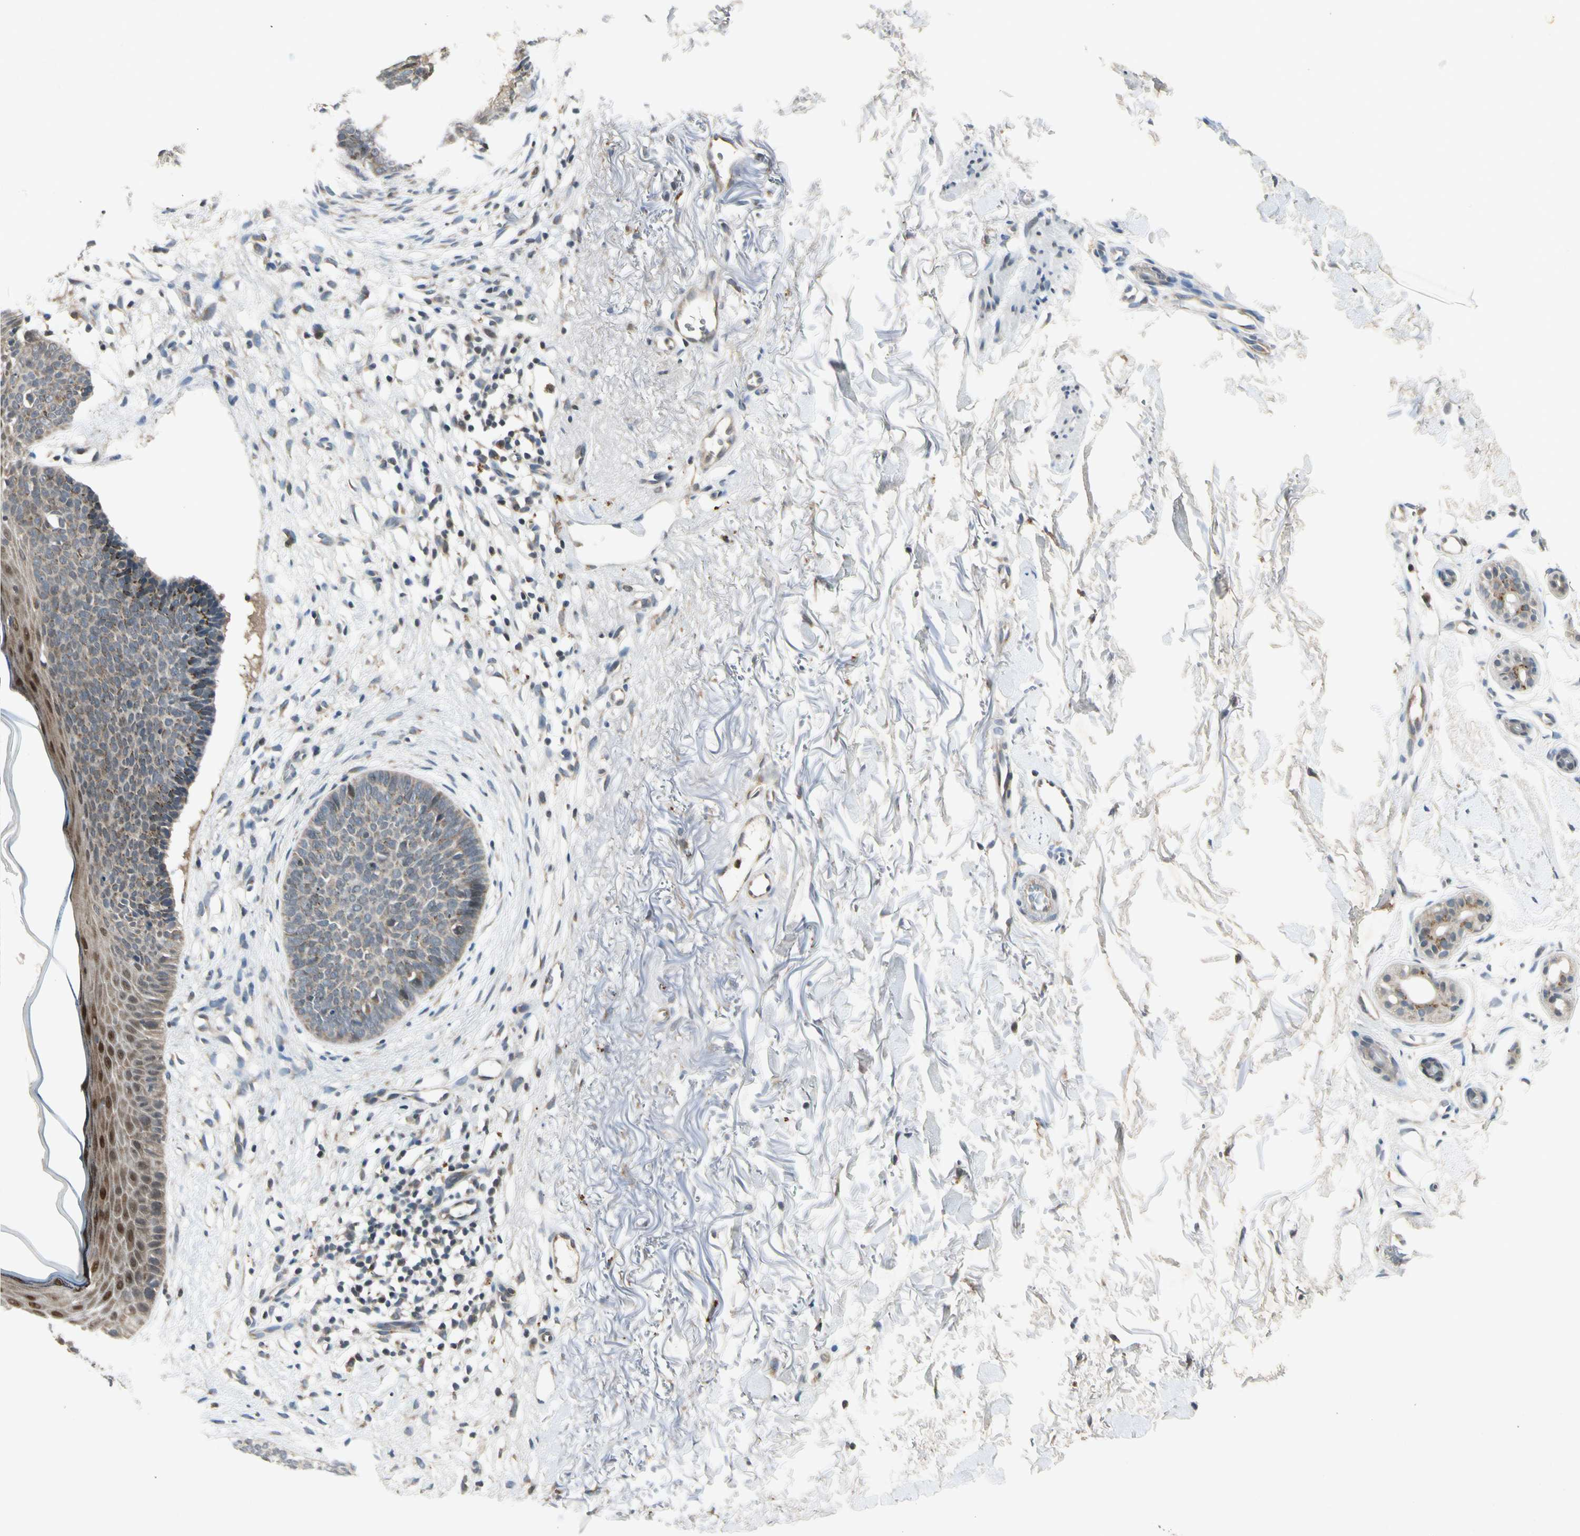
{"staining": {"intensity": "weak", "quantity": "<25%", "location": "cytoplasmic/membranous"}, "tissue": "skin cancer", "cell_type": "Tumor cells", "image_type": "cancer", "snomed": [{"axis": "morphology", "description": "Basal cell carcinoma"}, {"axis": "topography", "description": "Skin"}], "caption": "Immunohistochemistry micrograph of human skin basal cell carcinoma stained for a protein (brown), which exhibits no staining in tumor cells.", "gene": "RPS6KB2", "patient": {"sex": "female", "age": 70}}